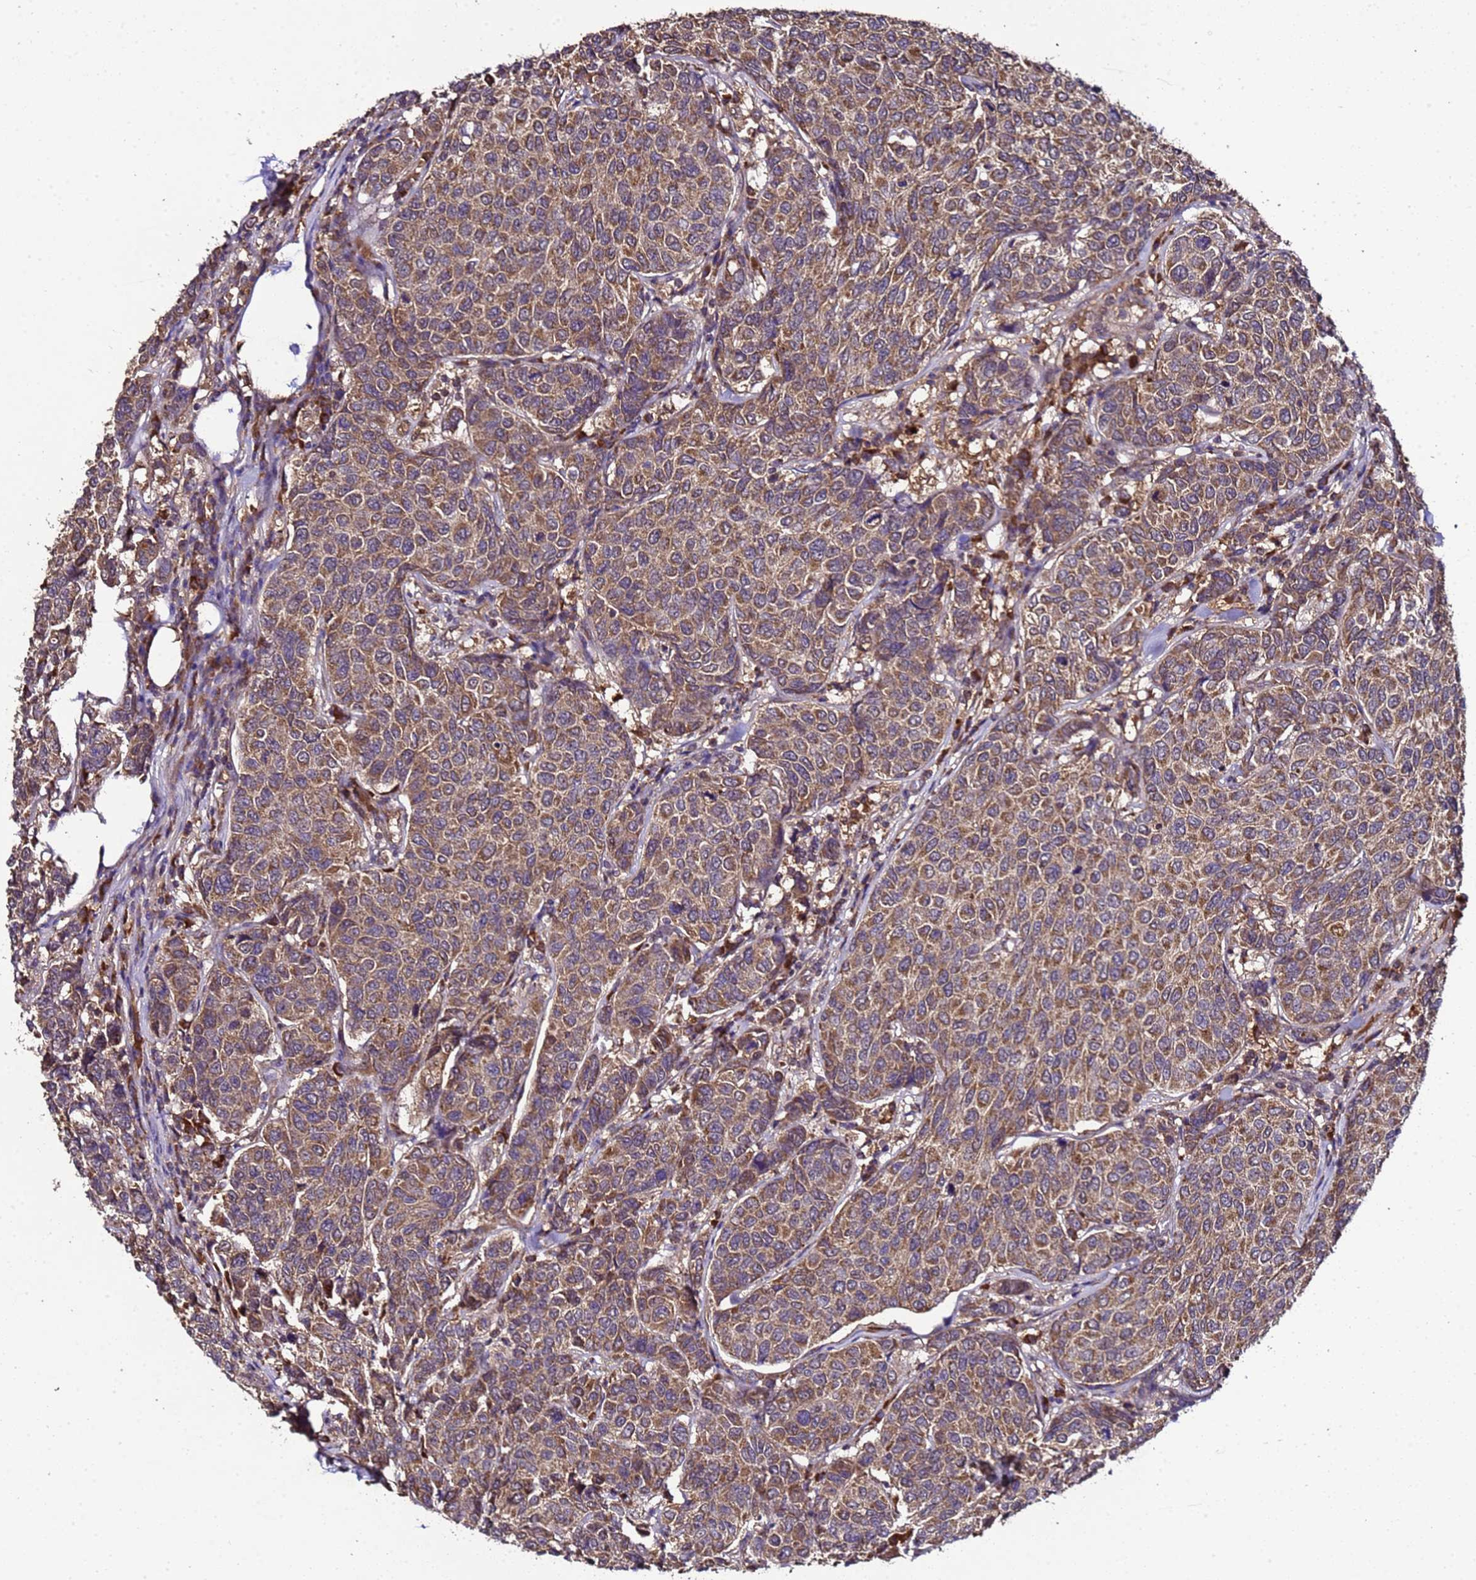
{"staining": {"intensity": "moderate", "quantity": ">75%", "location": "cytoplasmic/membranous"}, "tissue": "breast cancer", "cell_type": "Tumor cells", "image_type": "cancer", "snomed": [{"axis": "morphology", "description": "Duct carcinoma"}, {"axis": "topography", "description": "Breast"}], "caption": "This histopathology image shows immunohistochemistry staining of human invasive ductal carcinoma (breast), with medium moderate cytoplasmic/membranous staining in about >75% of tumor cells.", "gene": "HSPBAP1", "patient": {"sex": "female", "age": 55}}